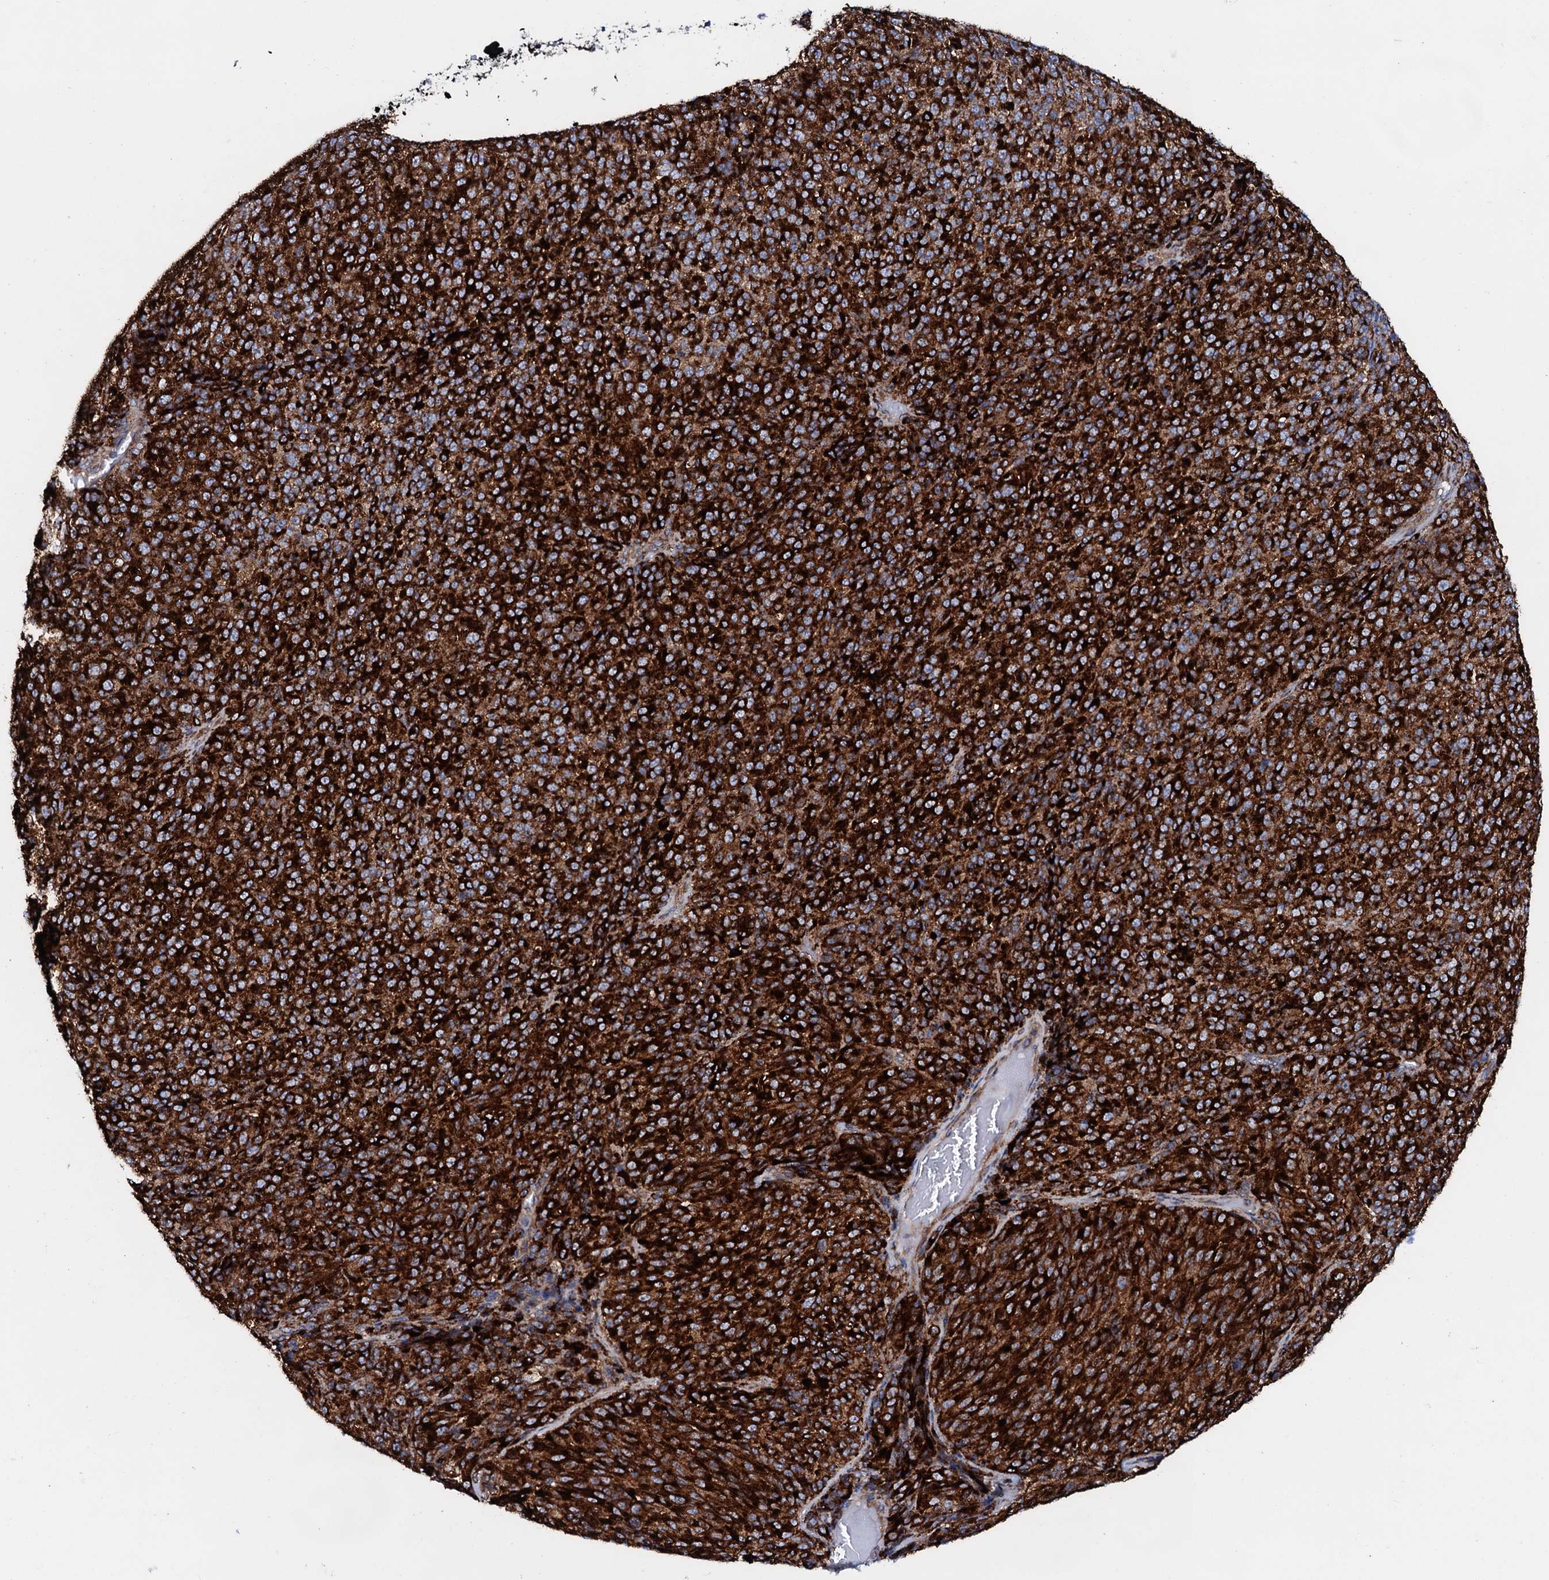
{"staining": {"intensity": "strong", "quantity": ">75%", "location": "cytoplasmic/membranous"}, "tissue": "melanoma", "cell_type": "Tumor cells", "image_type": "cancer", "snomed": [{"axis": "morphology", "description": "Malignant melanoma, Metastatic site"}, {"axis": "topography", "description": "Brain"}], "caption": "A brown stain labels strong cytoplasmic/membranous expression of a protein in malignant melanoma (metastatic site) tumor cells.", "gene": "P2RX4", "patient": {"sex": "female", "age": 56}}